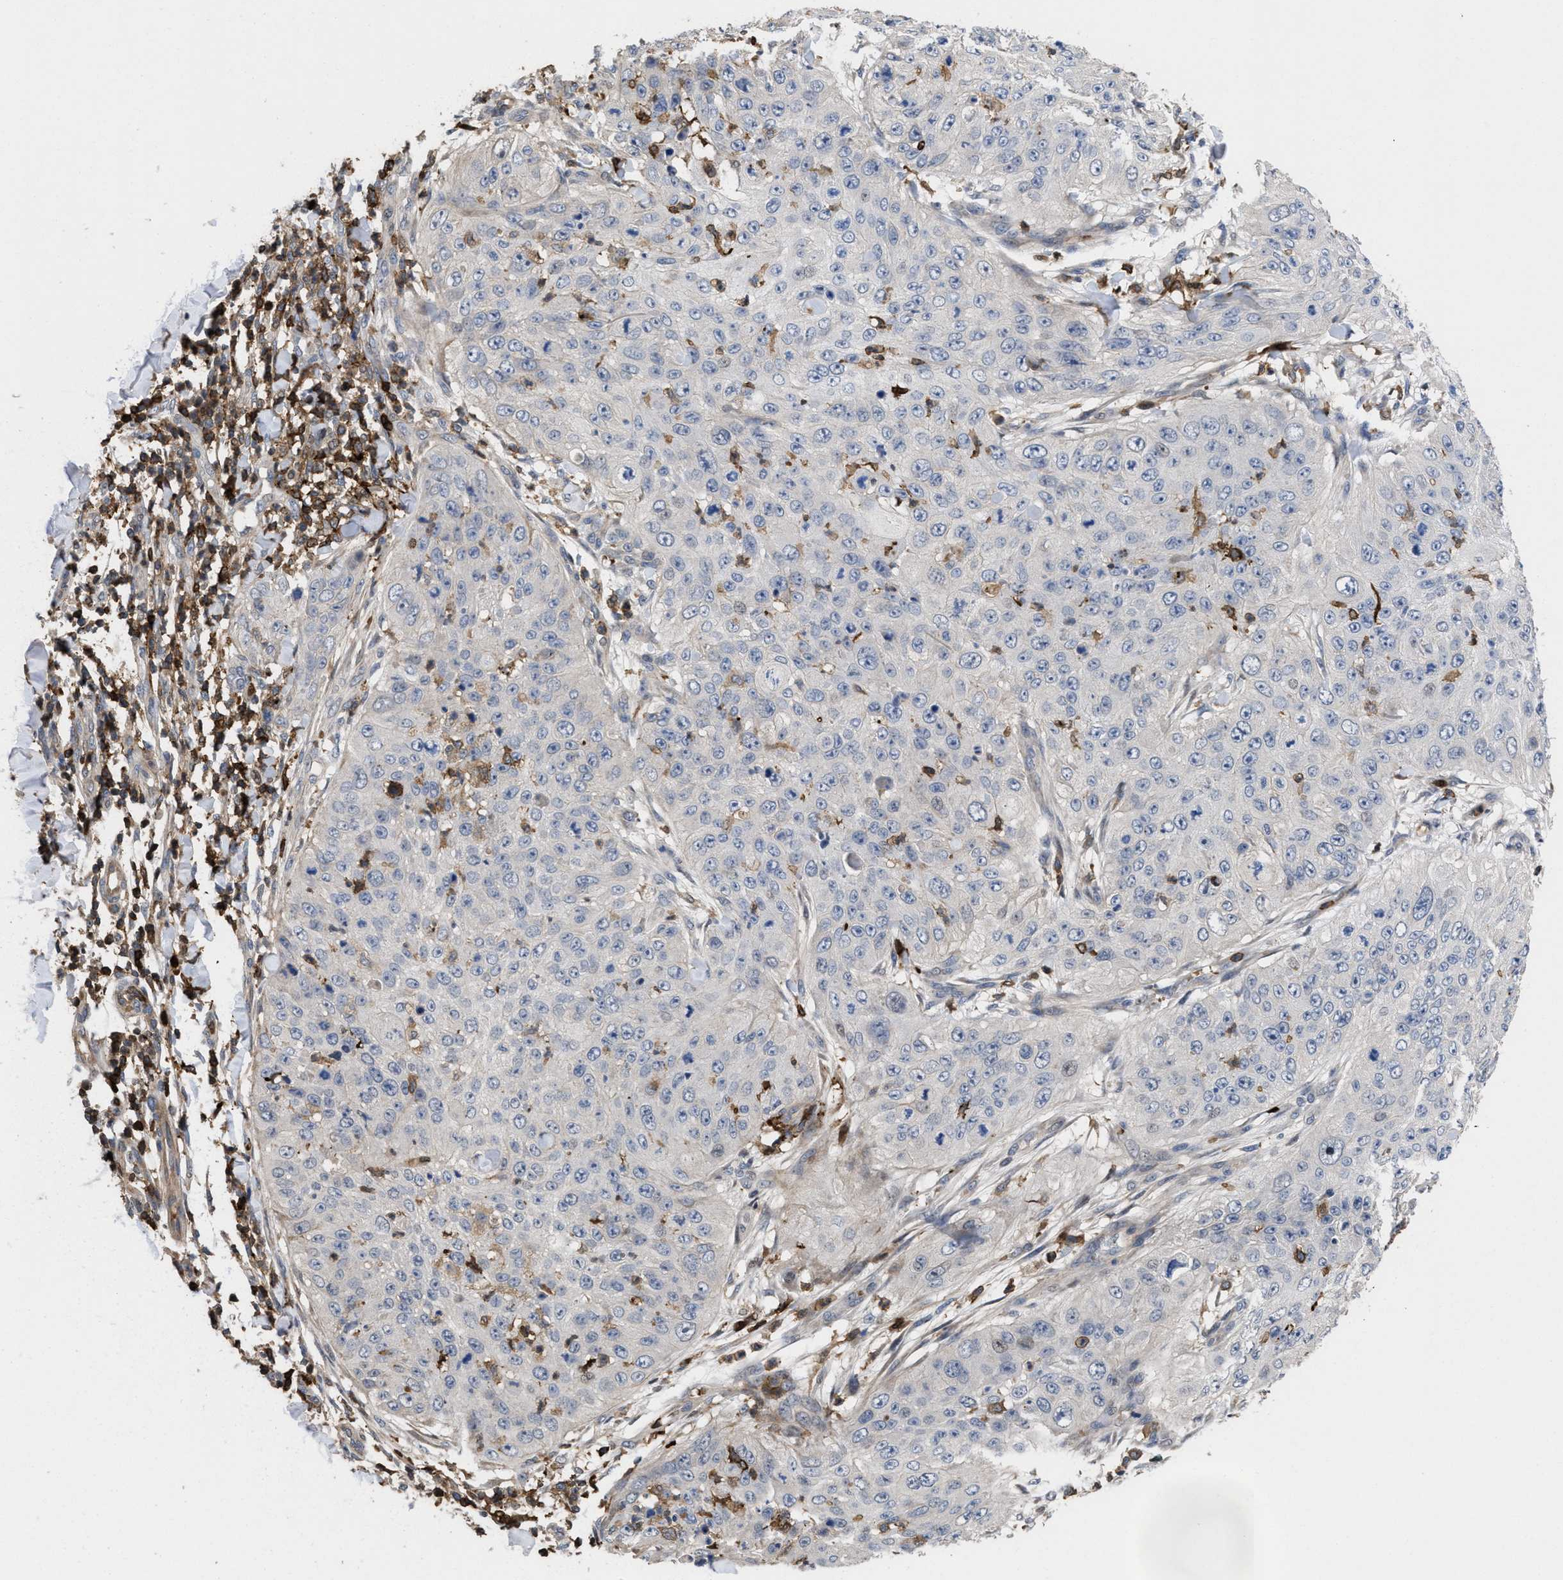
{"staining": {"intensity": "negative", "quantity": "none", "location": "none"}, "tissue": "skin cancer", "cell_type": "Tumor cells", "image_type": "cancer", "snomed": [{"axis": "morphology", "description": "Squamous cell carcinoma, NOS"}, {"axis": "topography", "description": "Skin"}], "caption": "IHC image of human skin cancer (squamous cell carcinoma) stained for a protein (brown), which exhibits no expression in tumor cells.", "gene": "PTPRE", "patient": {"sex": "female", "age": 80}}